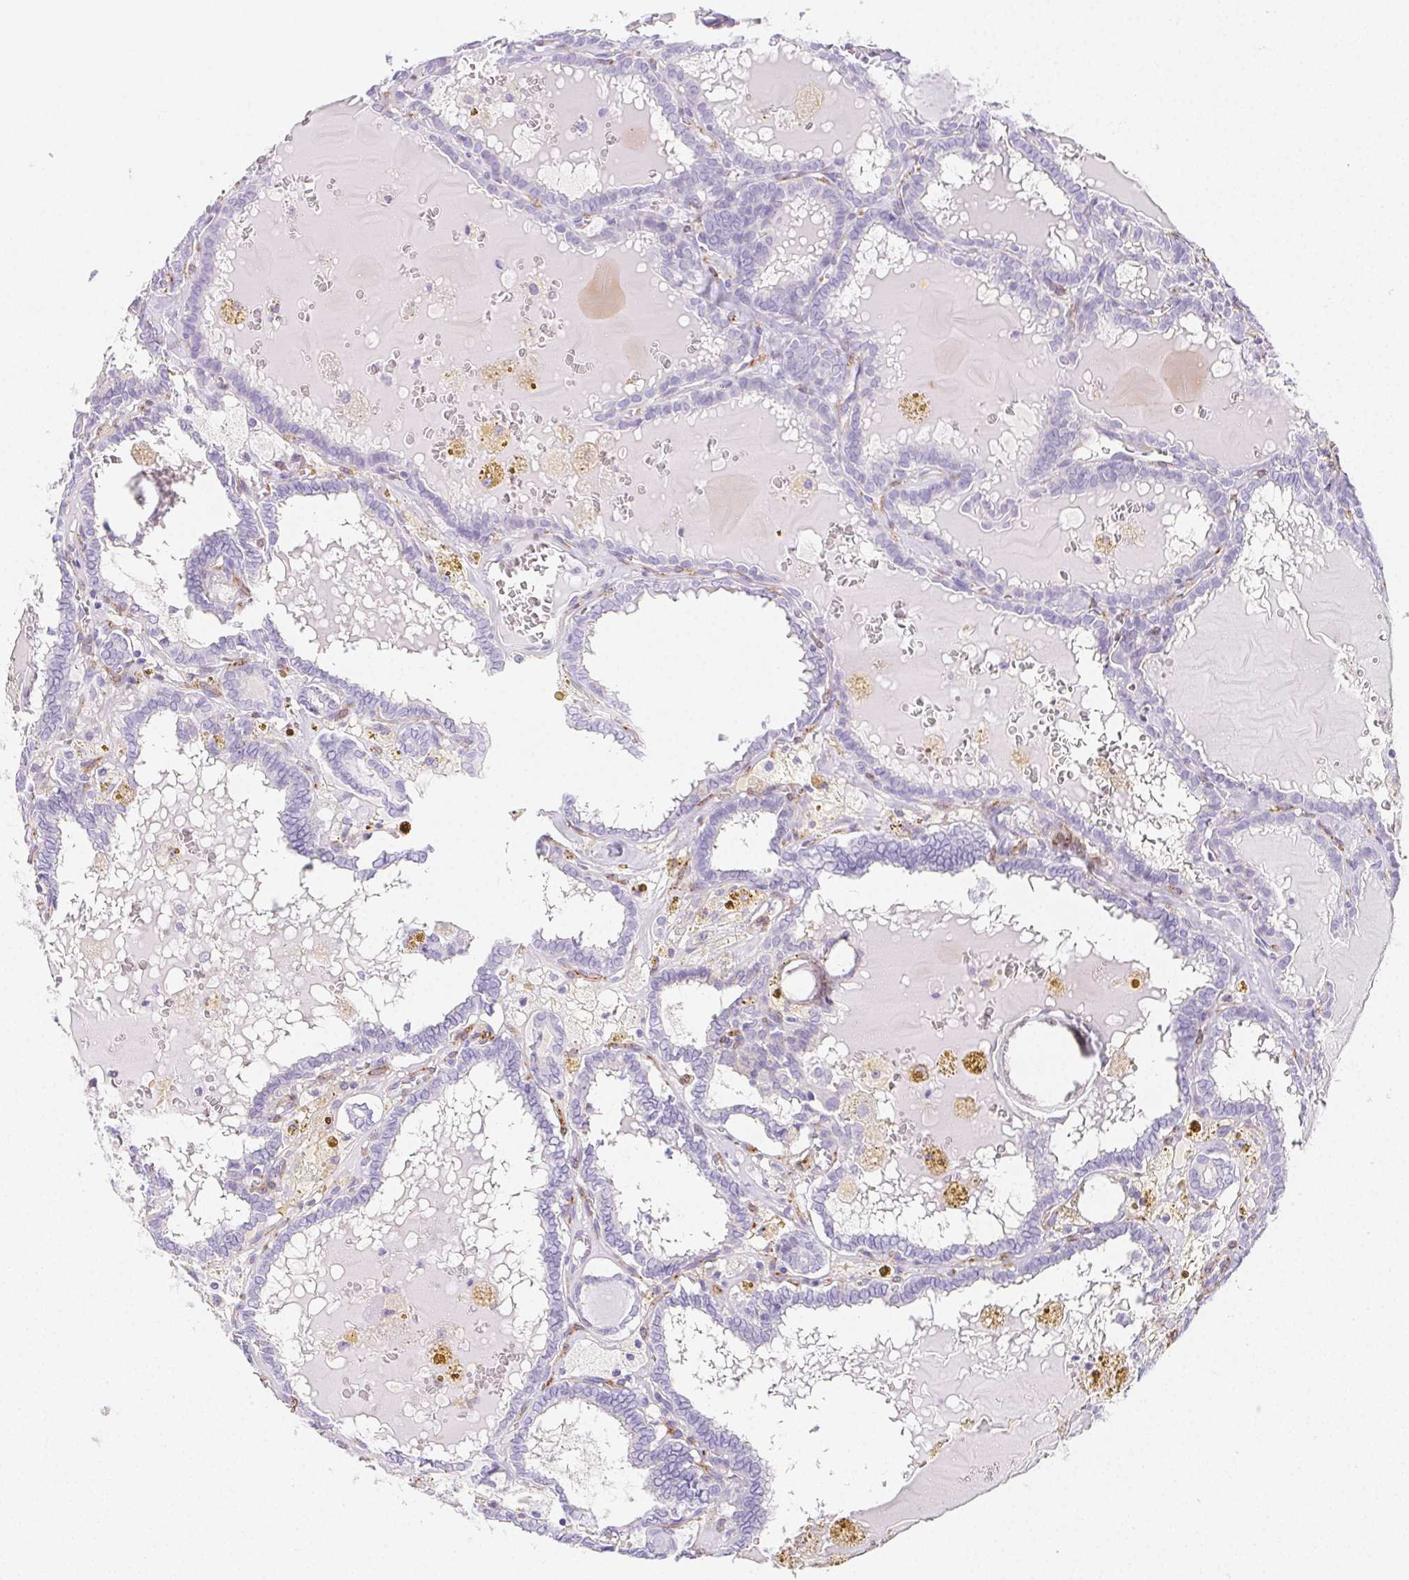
{"staining": {"intensity": "negative", "quantity": "none", "location": "none"}, "tissue": "thyroid cancer", "cell_type": "Tumor cells", "image_type": "cancer", "snomed": [{"axis": "morphology", "description": "Papillary adenocarcinoma, NOS"}, {"axis": "topography", "description": "Thyroid gland"}], "caption": "Human thyroid cancer (papillary adenocarcinoma) stained for a protein using IHC reveals no positivity in tumor cells.", "gene": "HRC", "patient": {"sex": "female", "age": 39}}